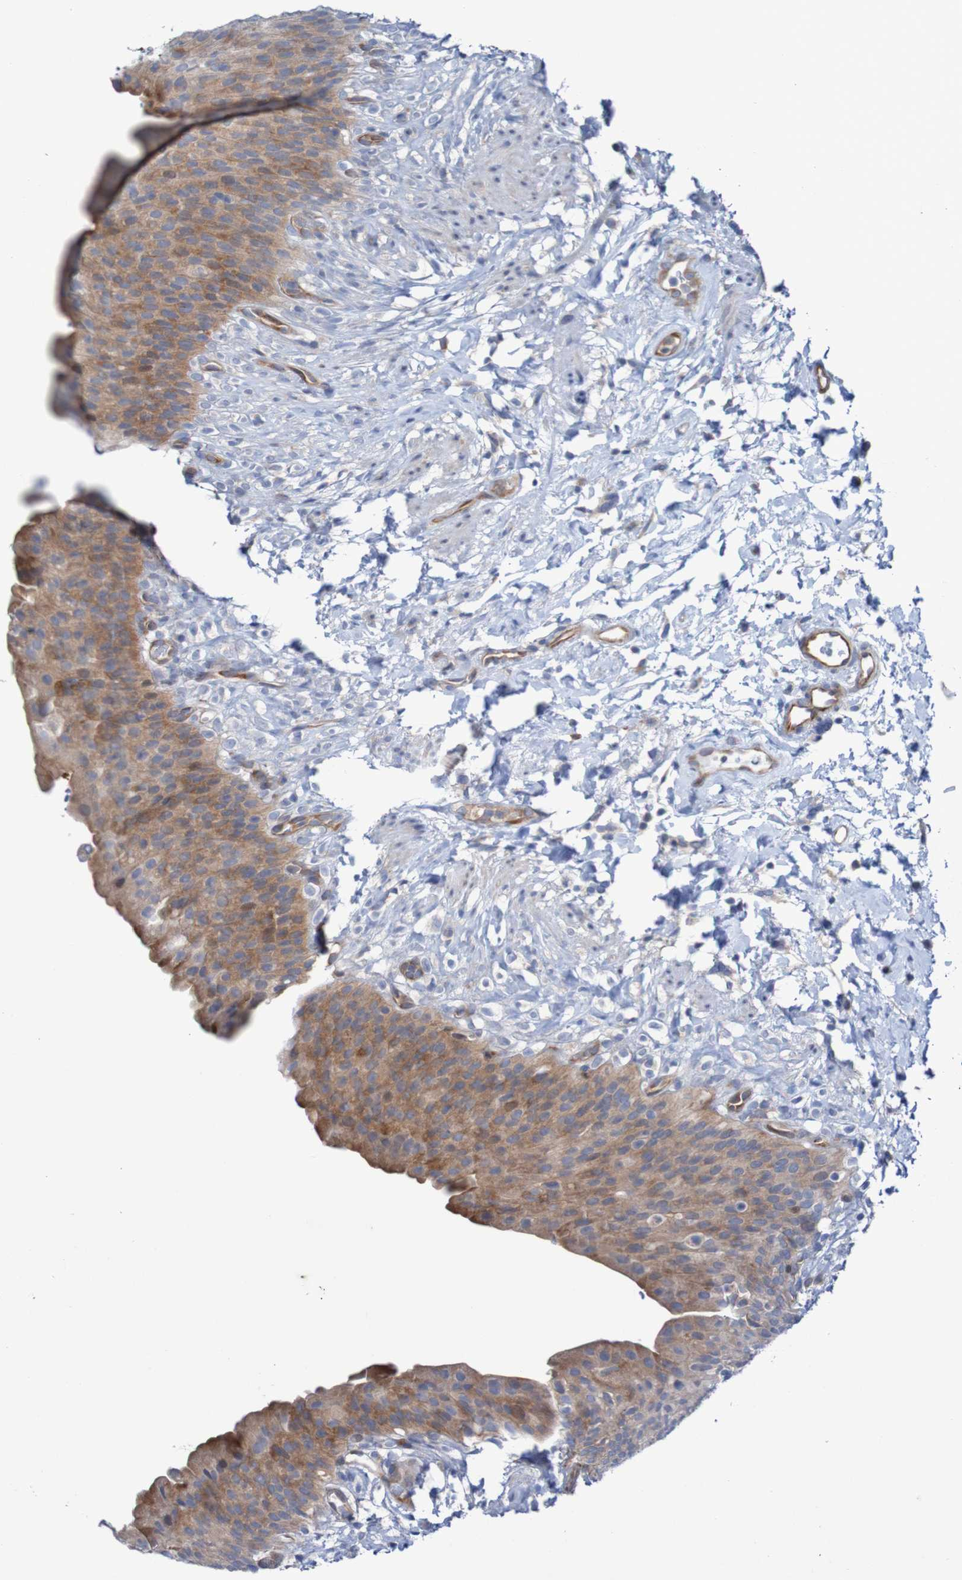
{"staining": {"intensity": "moderate", "quantity": "25%-75%", "location": "cytoplasmic/membranous"}, "tissue": "urinary bladder", "cell_type": "Urothelial cells", "image_type": "normal", "snomed": [{"axis": "morphology", "description": "Normal tissue, NOS"}, {"axis": "topography", "description": "Urinary bladder"}], "caption": "Immunohistochemistry photomicrograph of benign urinary bladder: human urinary bladder stained using immunohistochemistry (IHC) displays medium levels of moderate protein expression localized specifically in the cytoplasmic/membranous of urothelial cells, appearing as a cytoplasmic/membranous brown color.", "gene": "ANGPT4", "patient": {"sex": "female", "age": 79}}